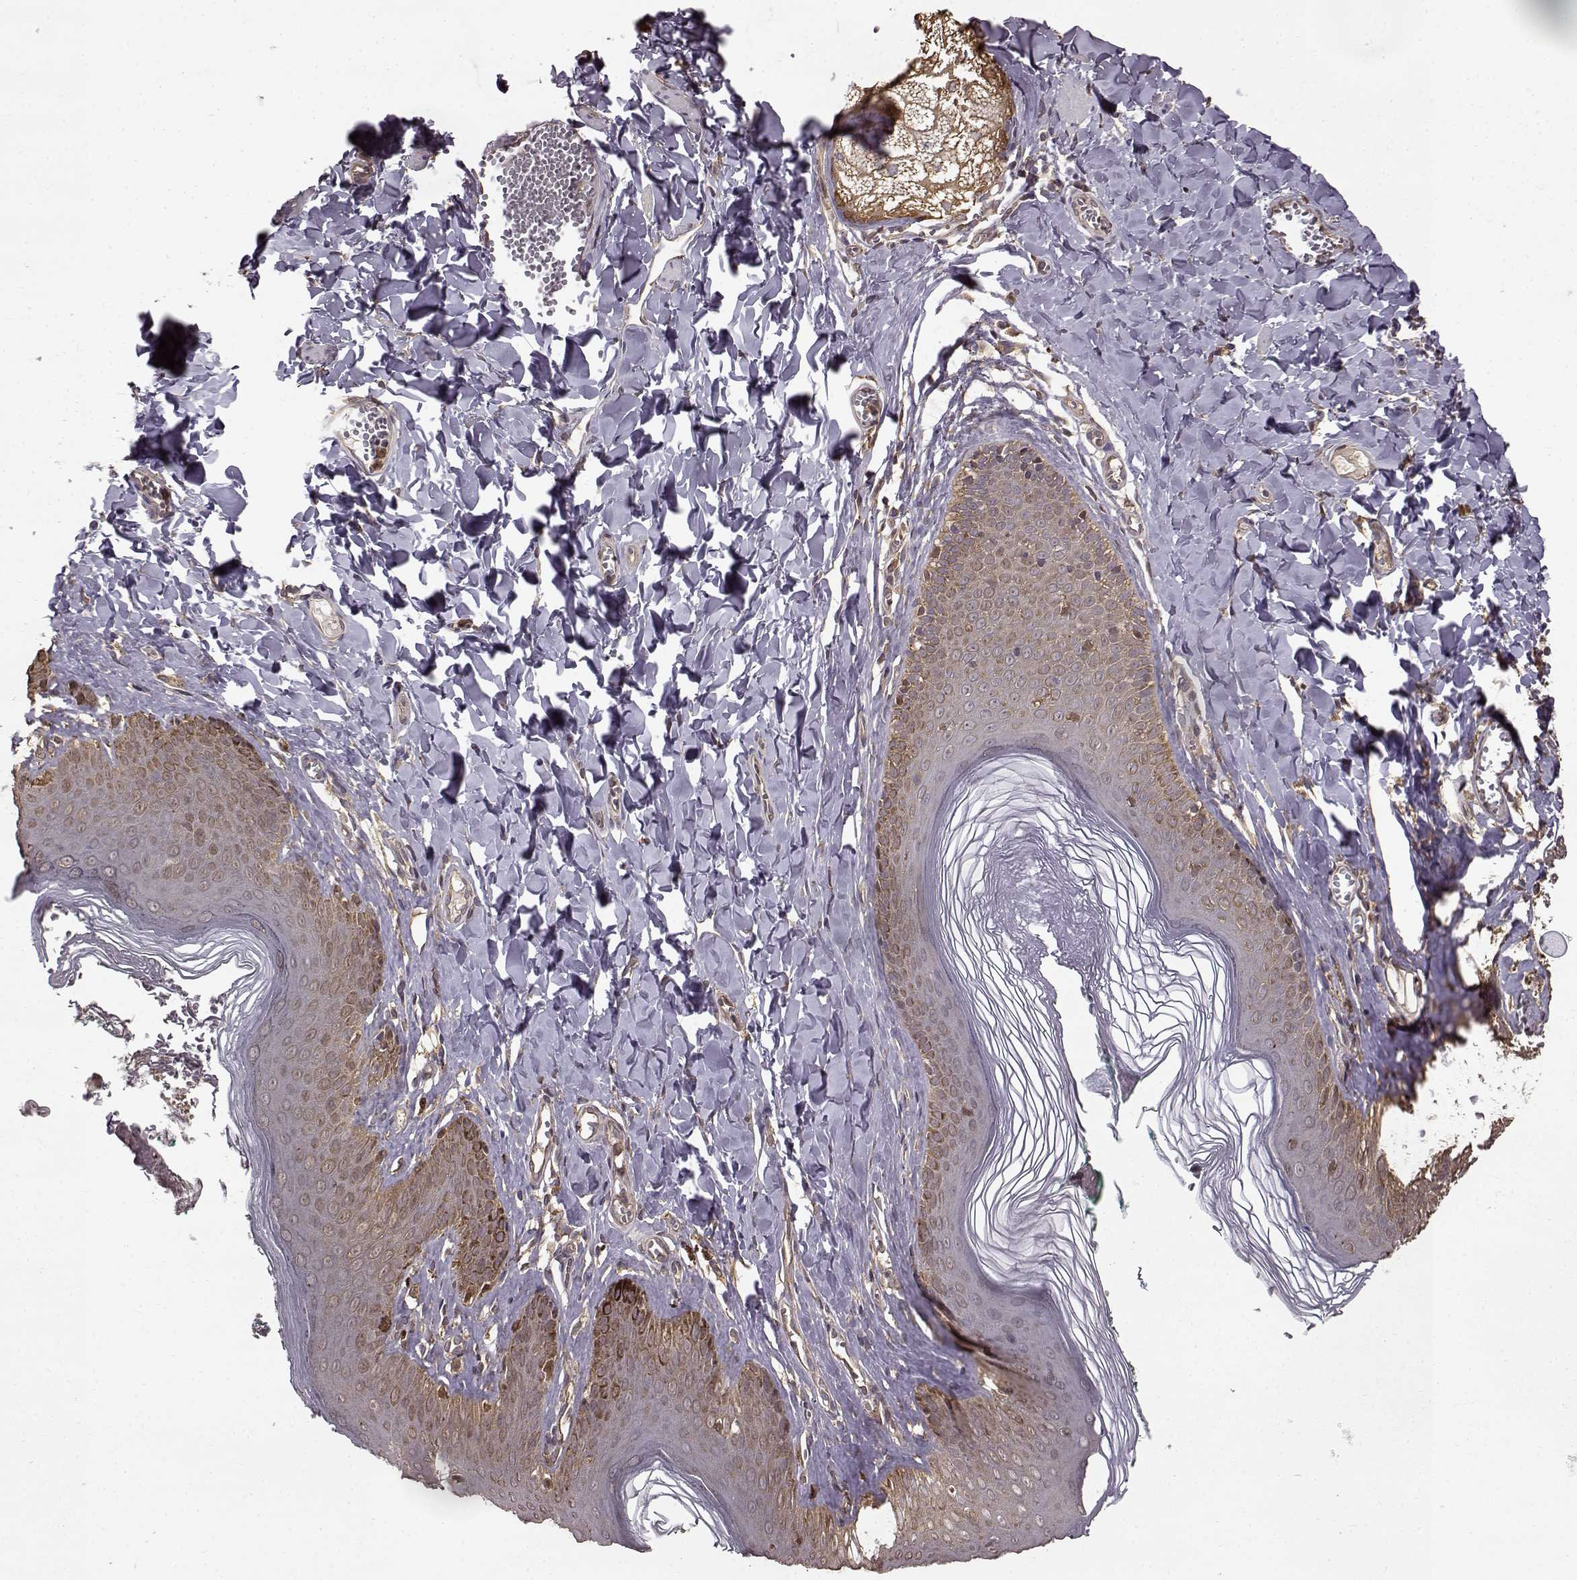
{"staining": {"intensity": "weak", "quantity": "25%-75%", "location": "cytoplasmic/membranous"}, "tissue": "skin", "cell_type": "Epidermal cells", "image_type": "normal", "snomed": [{"axis": "morphology", "description": "Normal tissue, NOS"}, {"axis": "topography", "description": "Vulva"}, {"axis": "topography", "description": "Peripheral nerve tissue"}], "caption": "Immunohistochemistry image of benign skin: human skin stained using immunohistochemistry demonstrates low levels of weak protein expression localized specifically in the cytoplasmic/membranous of epidermal cells, appearing as a cytoplasmic/membranous brown color.", "gene": "NME1", "patient": {"sex": "female", "age": 66}}